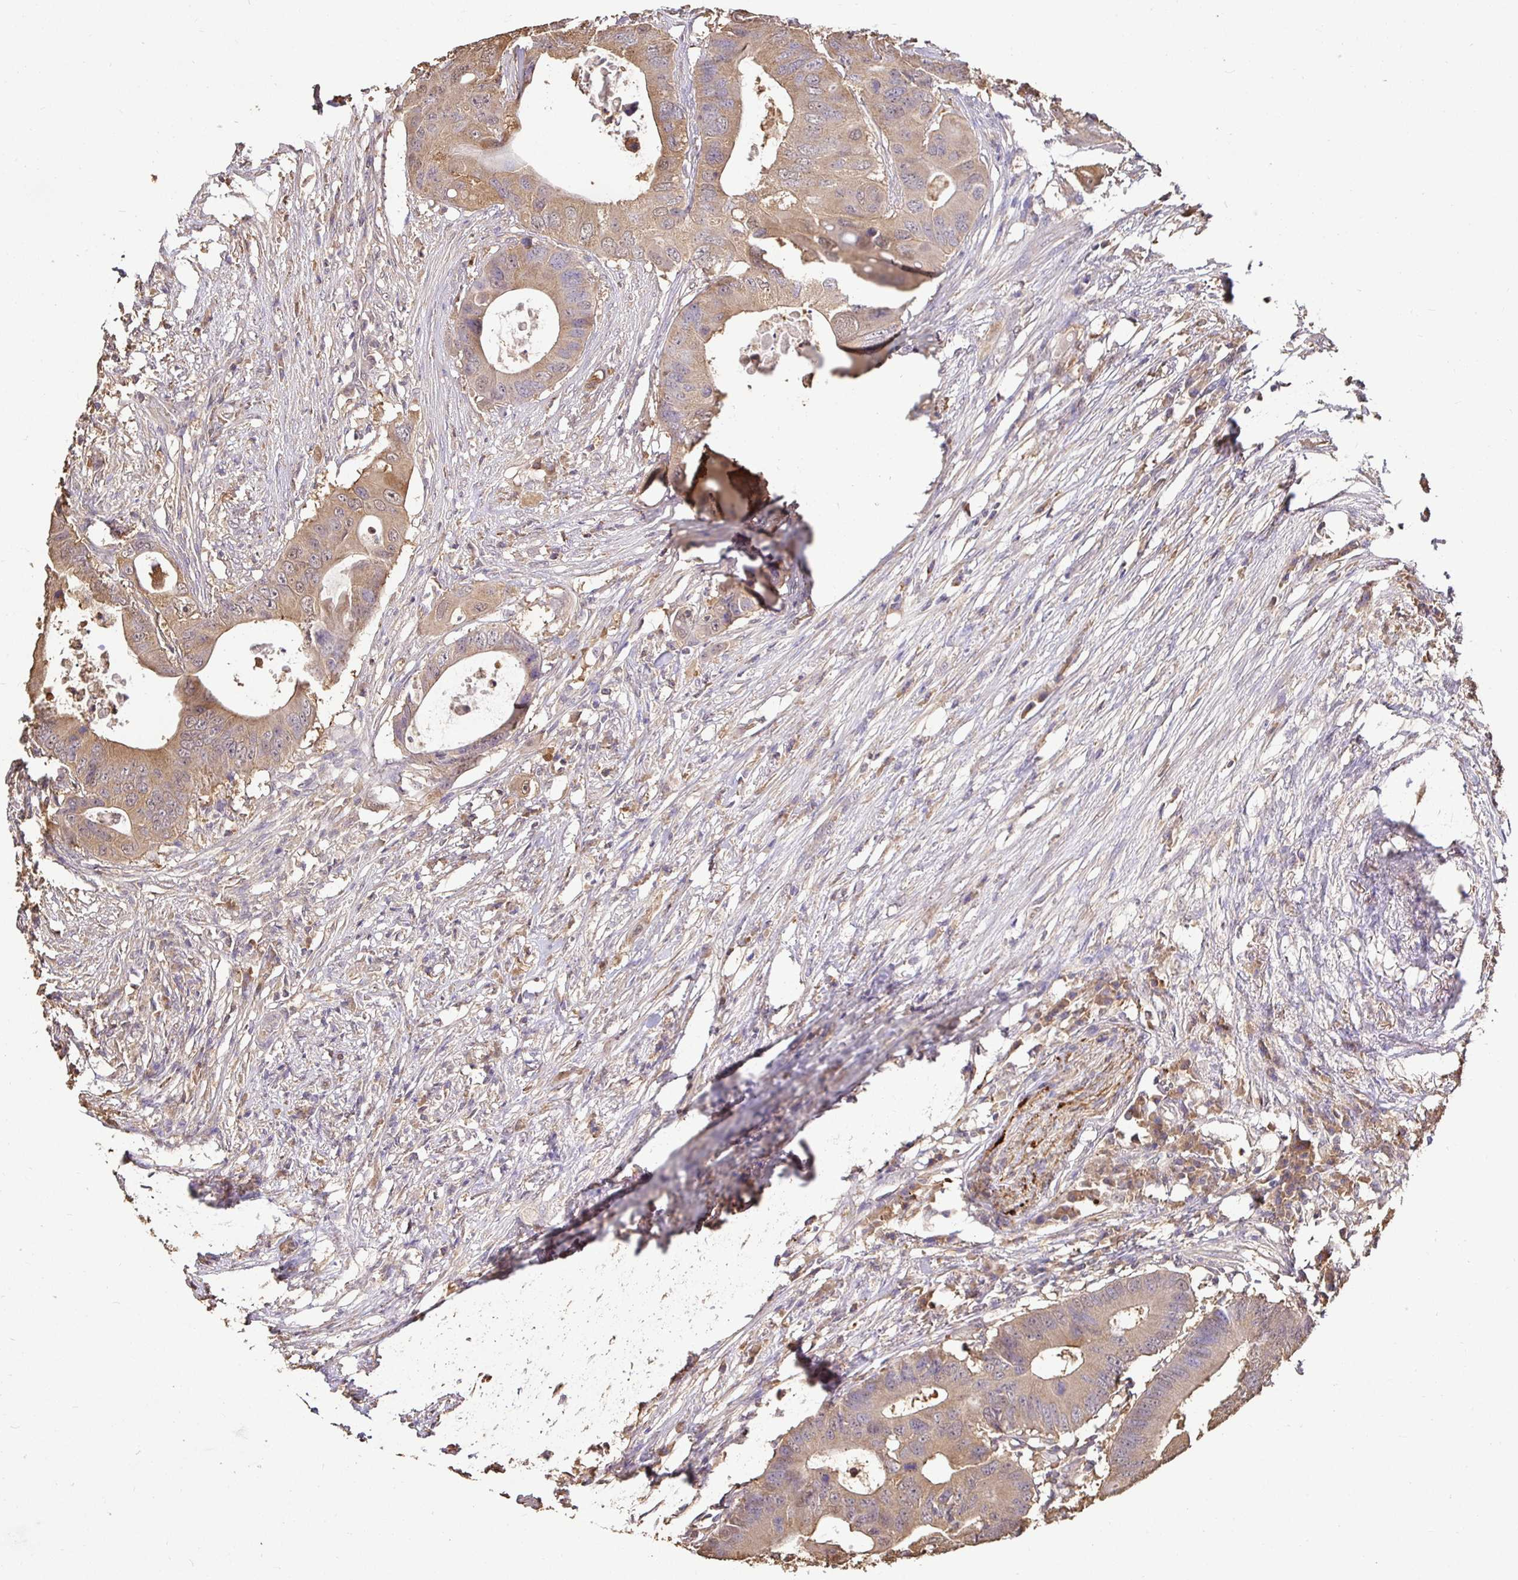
{"staining": {"intensity": "weak", "quantity": ">75%", "location": "cytoplasmic/membranous"}, "tissue": "colorectal cancer", "cell_type": "Tumor cells", "image_type": "cancer", "snomed": [{"axis": "morphology", "description": "Adenocarcinoma, NOS"}, {"axis": "topography", "description": "Colon"}], "caption": "This is a histology image of IHC staining of colorectal cancer, which shows weak staining in the cytoplasmic/membranous of tumor cells.", "gene": "MAPK8IP3", "patient": {"sex": "male", "age": 71}}